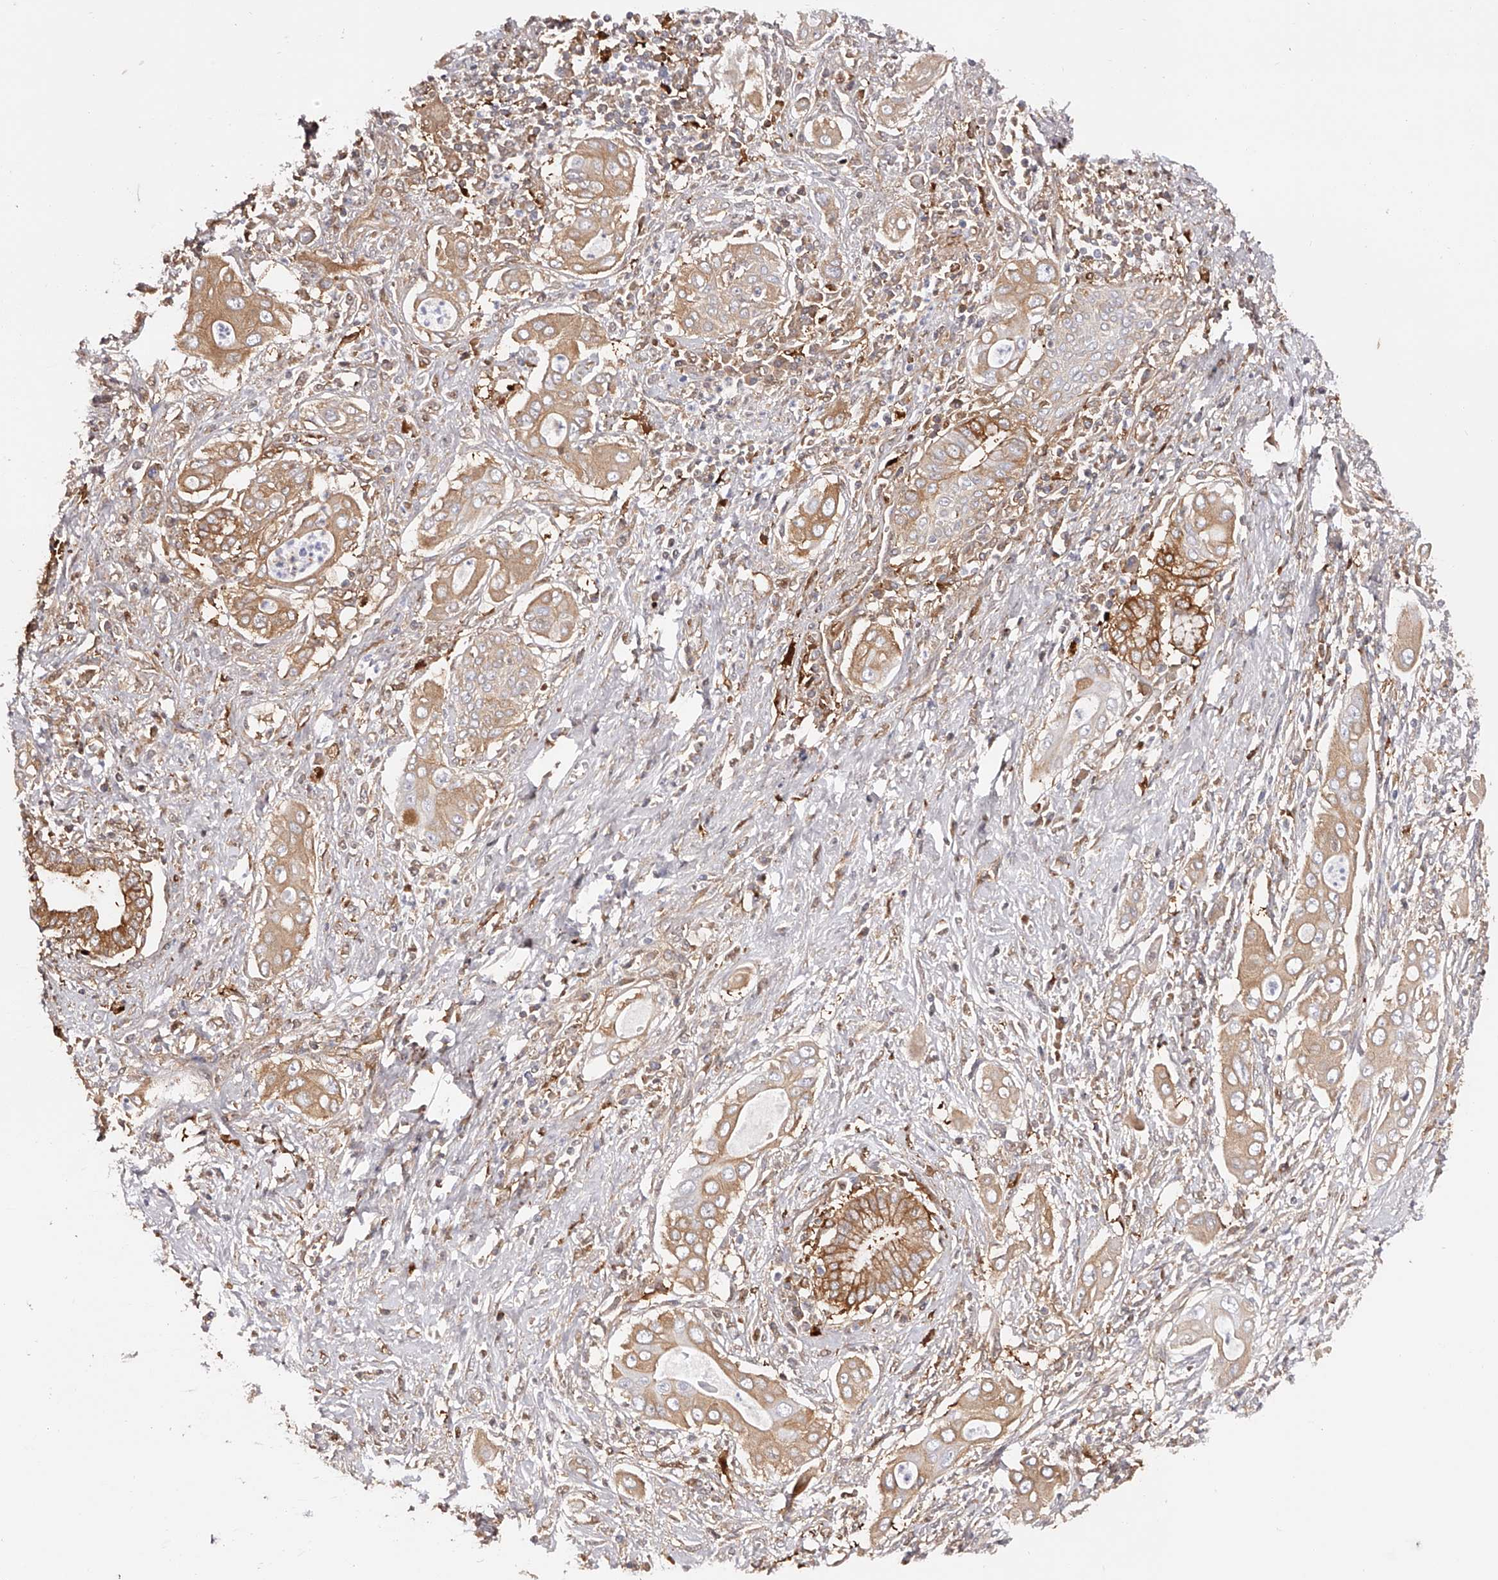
{"staining": {"intensity": "moderate", "quantity": ">75%", "location": "cytoplasmic/membranous"}, "tissue": "pancreatic cancer", "cell_type": "Tumor cells", "image_type": "cancer", "snomed": [{"axis": "morphology", "description": "Adenocarcinoma, NOS"}, {"axis": "topography", "description": "Pancreas"}], "caption": "Immunohistochemistry (IHC) photomicrograph of pancreatic adenocarcinoma stained for a protein (brown), which displays medium levels of moderate cytoplasmic/membranous positivity in about >75% of tumor cells.", "gene": "LAP3", "patient": {"sex": "male", "age": 58}}